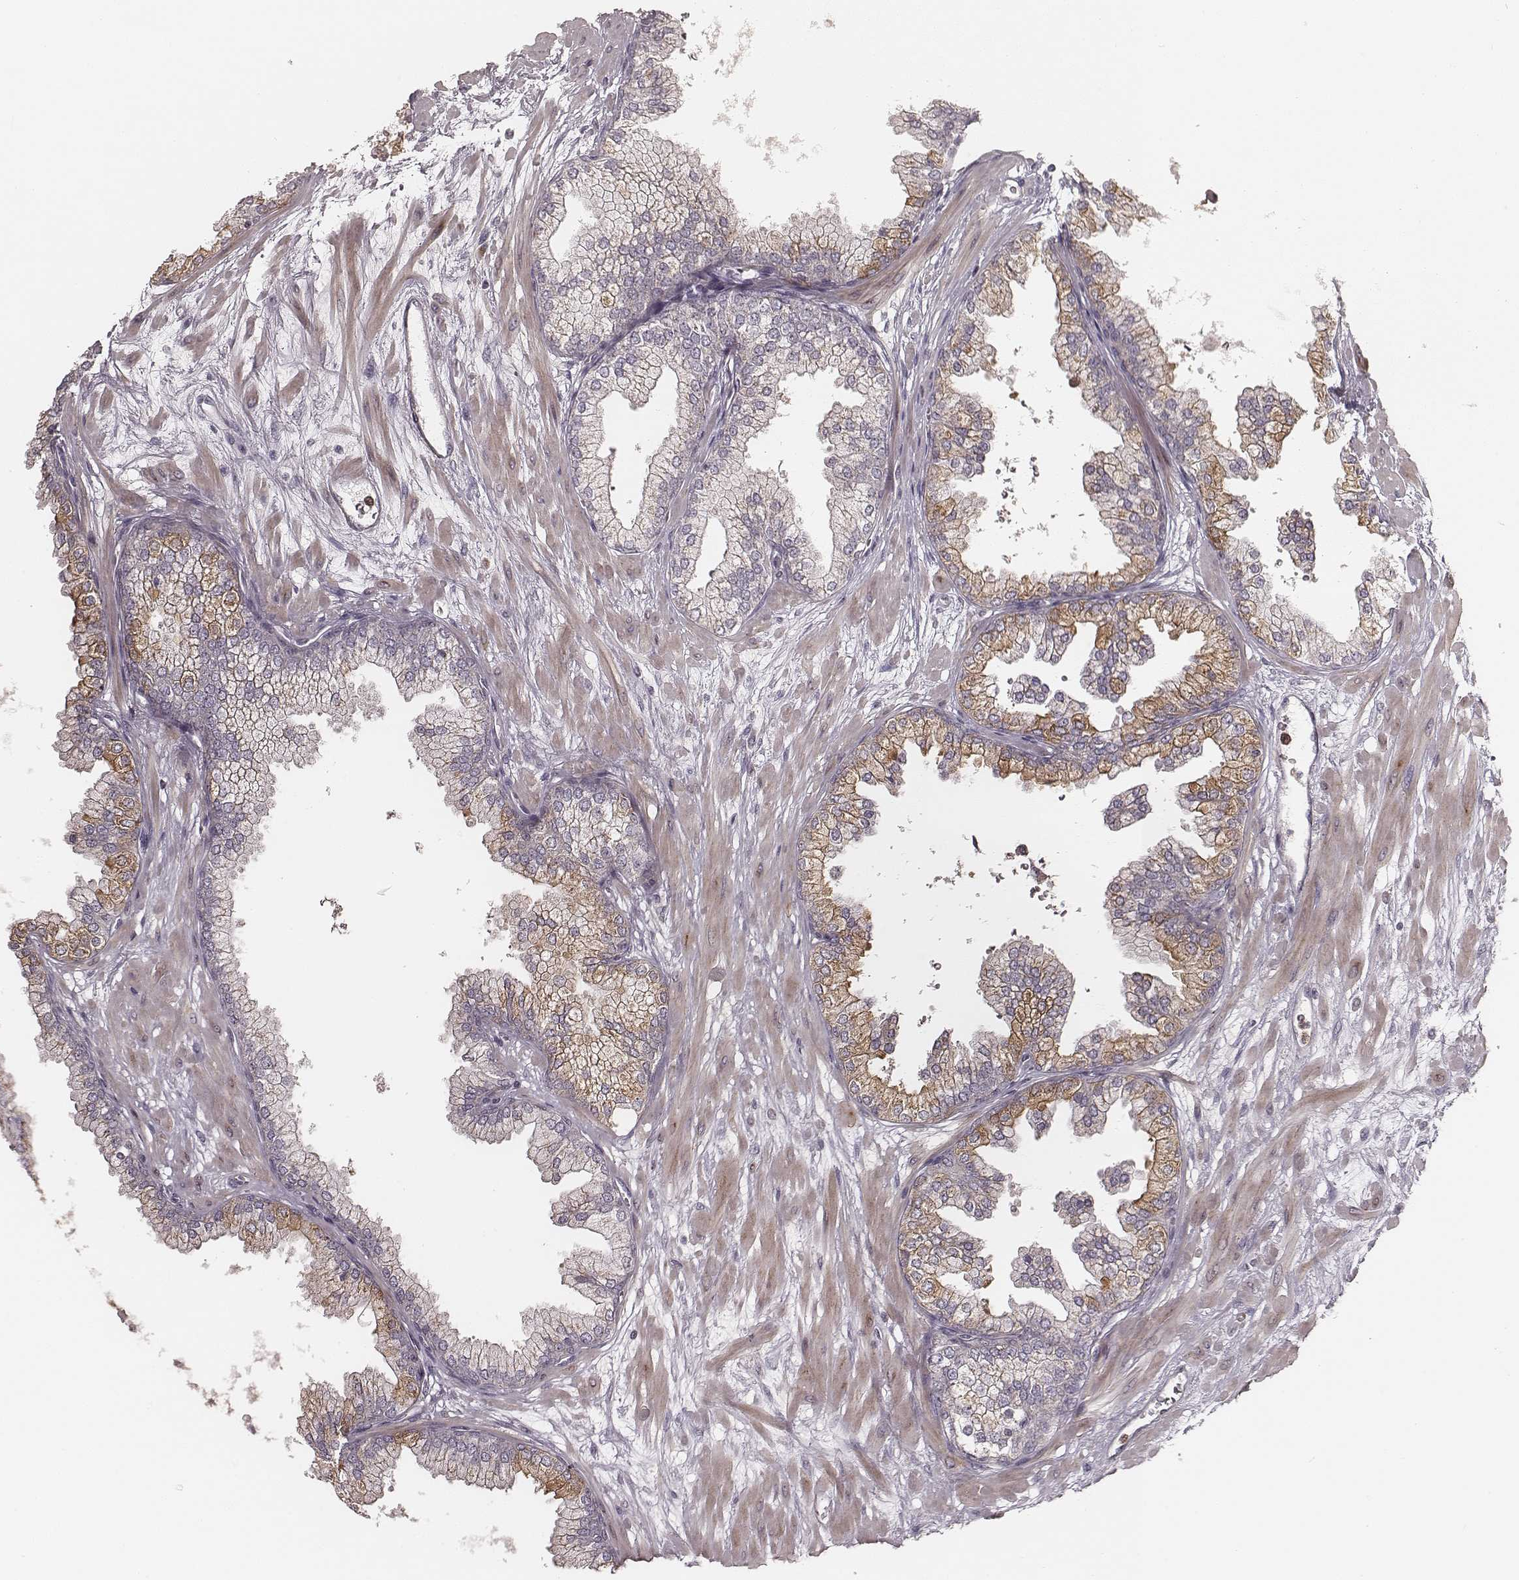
{"staining": {"intensity": "moderate", "quantity": "25%-75%", "location": "cytoplasmic/membranous"}, "tissue": "prostate", "cell_type": "Glandular cells", "image_type": "normal", "snomed": [{"axis": "morphology", "description": "Normal tissue, NOS"}, {"axis": "topography", "description": "Prostate"}, {"axis": "topography", "description": "Peripheral nerve tissue"}], "caption": "Immunohistochemical staining of normal human prostate exhibits 25%-75% levels of moderate cytoplasmic/membranous protein staining in approximately 25%-75% of glandular cells. The staining was performed using DAB, with brown indicating positive protein expression. Nuclei are stained blue with hematoxylin.", "gene": "ABCA7", "patient": {"sex": "male", "age": 61}}